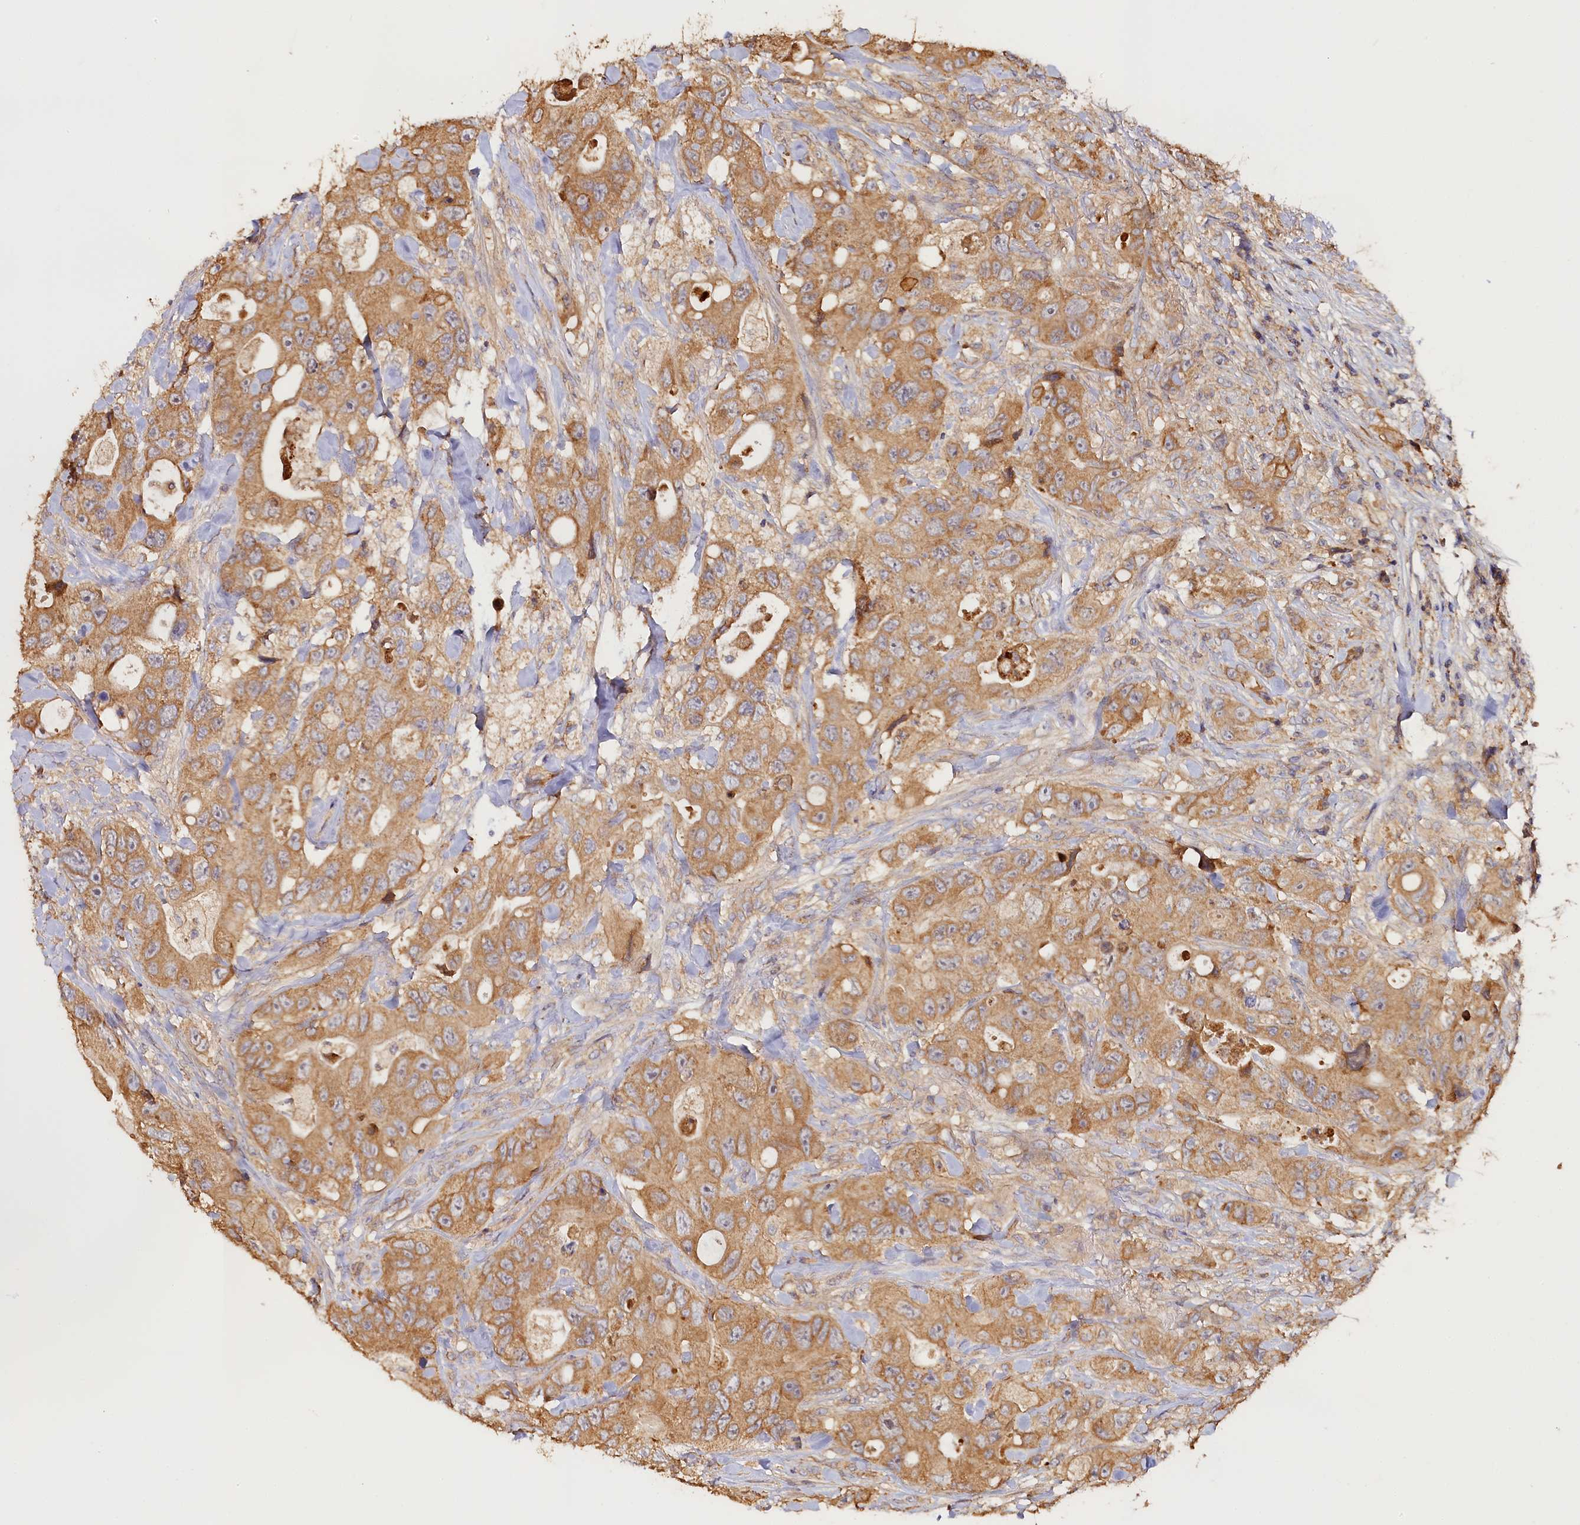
{"staining": {"intensity": "moderate", "quantity": ">75%", "location": "cytoplasmic/membranous"}, "tissue": "colorectal cancer", "cell_type": "Tumor cells", "image_type": "cancer", "snomed": [{"axis": "morphology", "description": "Adenocarcinoma, NOS"}, {"axis": "topography", "description": "Colon"}], "caption": "DAB (3,3'-diaminobenzidine) immunohistochemical staining of colorectal adenocarcinoma reveals moderate cytoplasmic/membranous protein positivity in about >75% of tumor cells.", "gene": "KATNB1", "patient": {"sex": "female", "age": 46}}